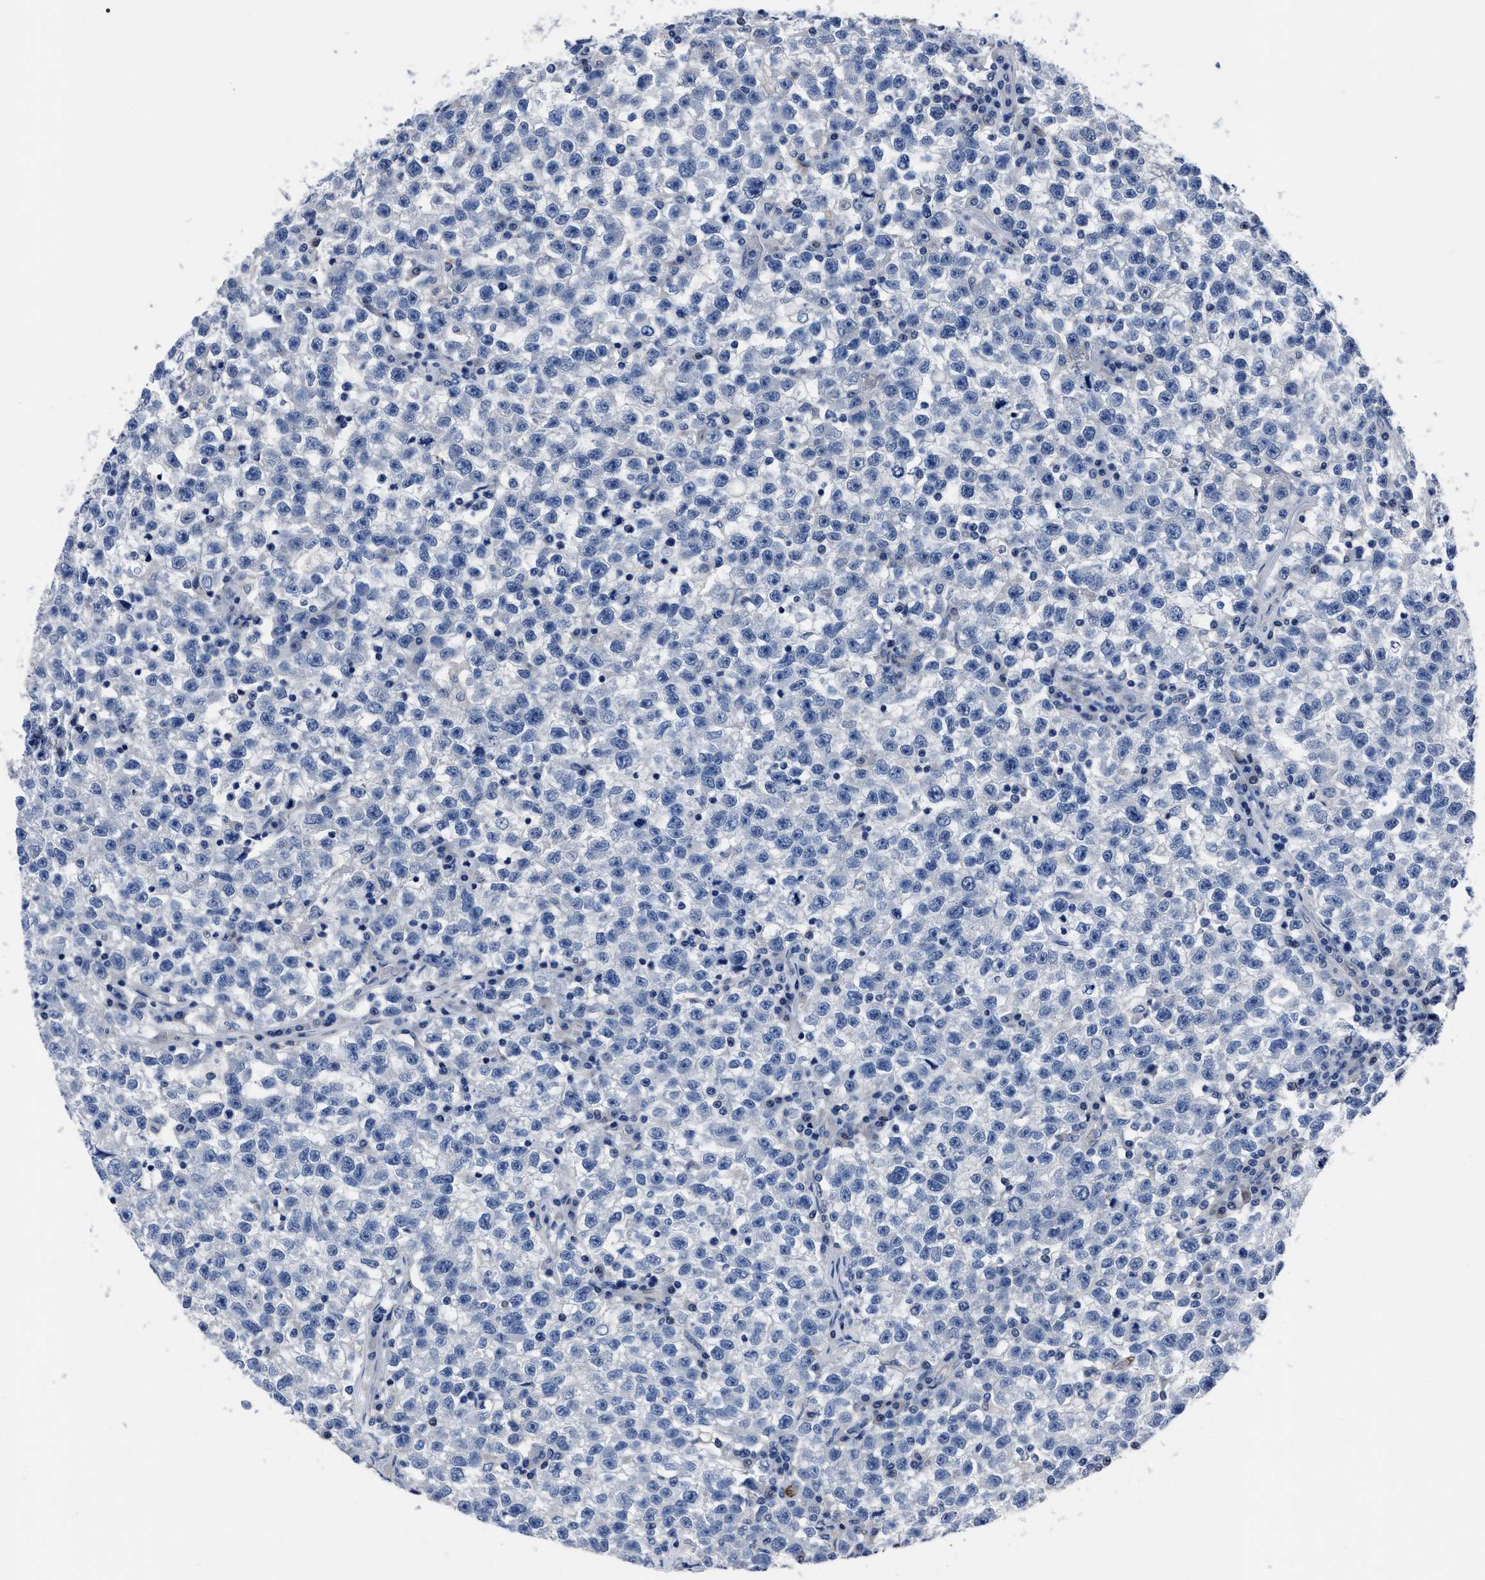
{"staining": {"intensity": "negative", "quantity": "none", "location": "none"}, "tissue": "testis cancer", "cell_type": "Tumor cells", "image_type": "cancer", "snomed": [{"axis": "morphology", "description": "Seminoma, NOS"}, {"axis": "topography", "description": "Testis"}], "caption": "Seminoma (testis) stained for a protein using immunohistochemistry (IHC) reveals no staining tumor cells.", "gene": "OR10G3", "patient": {"sex": "male", "age": 22}}